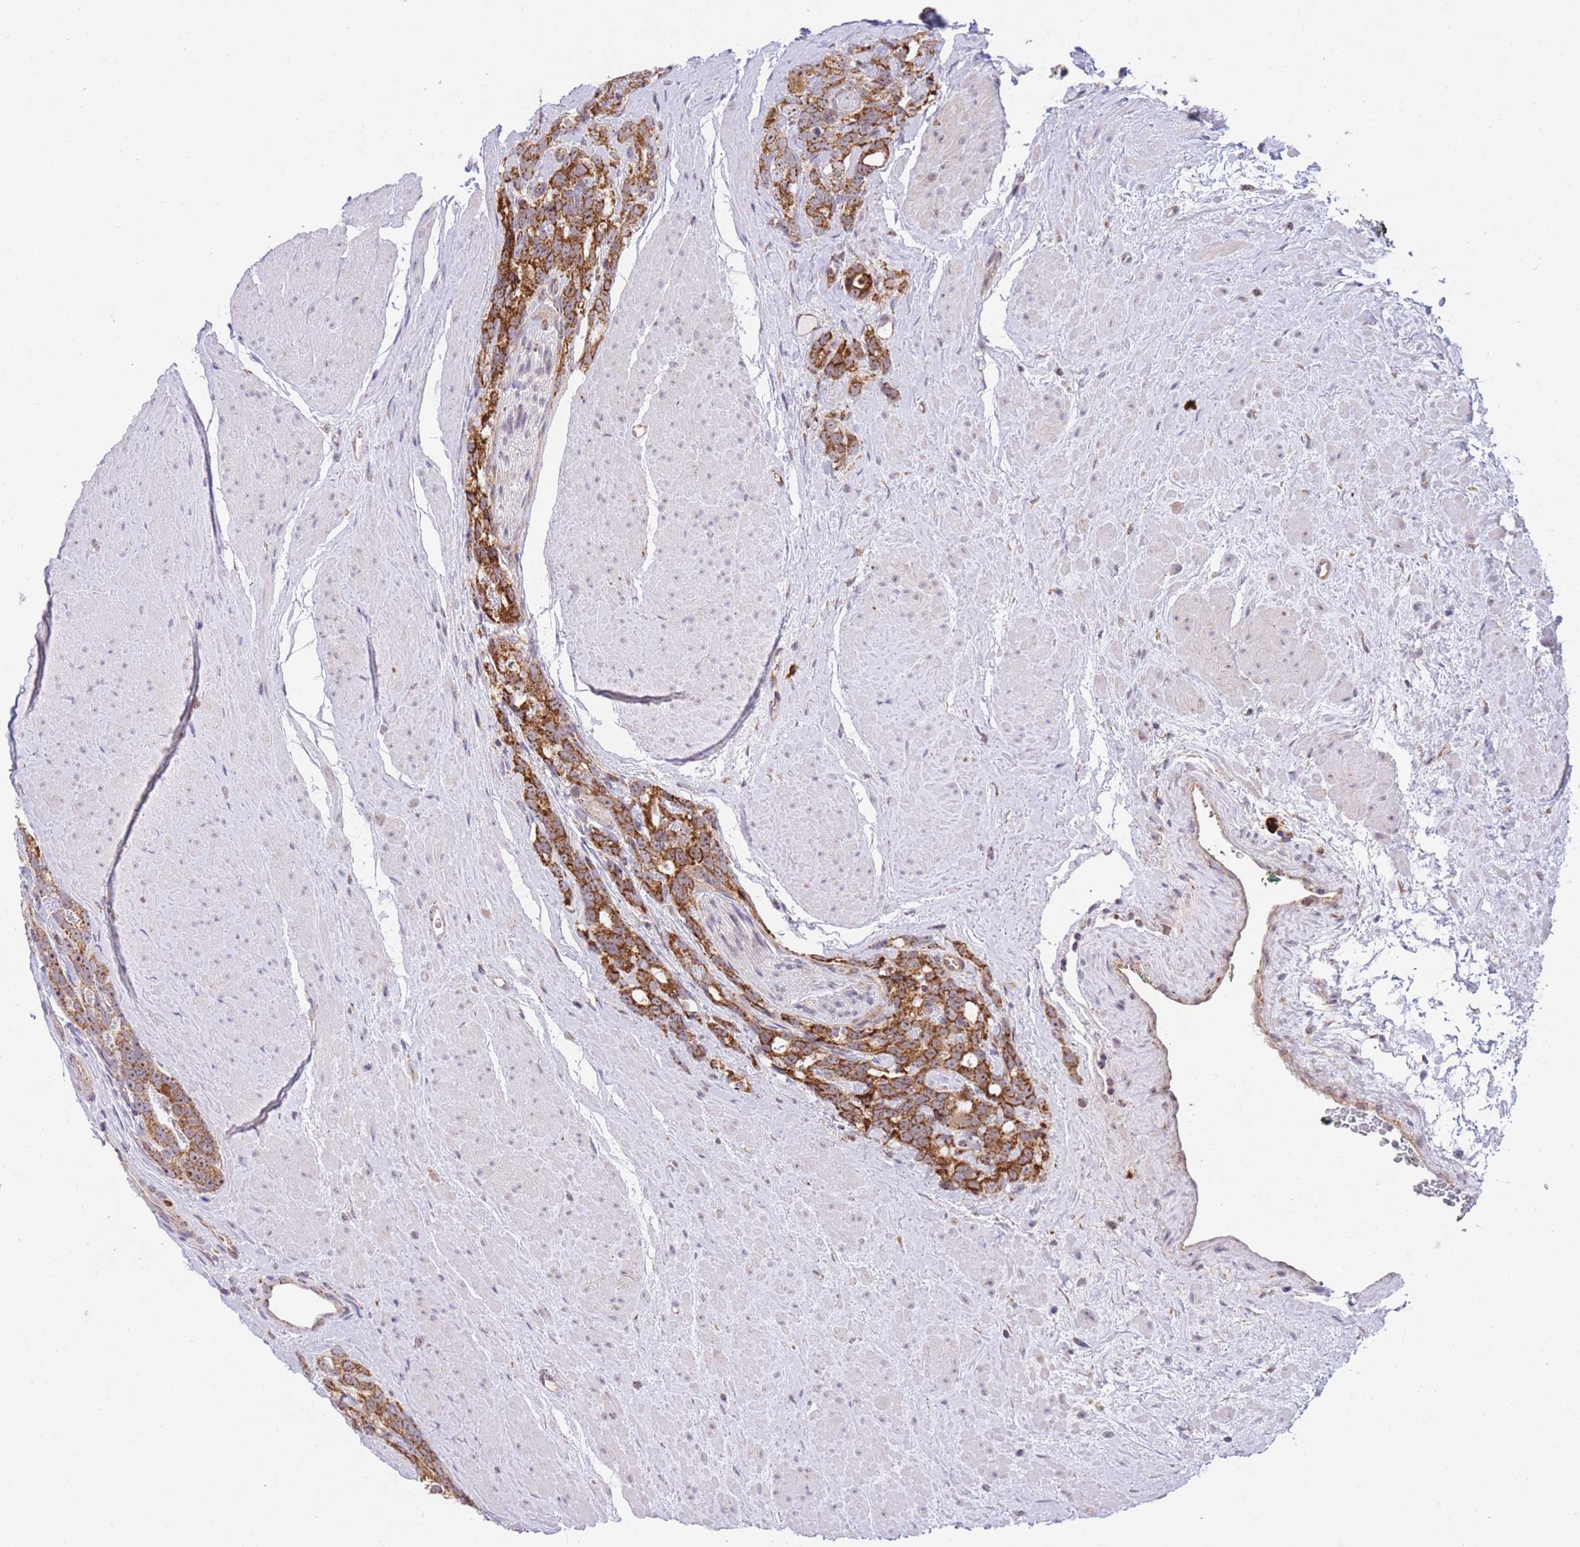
{"staining": {"intensity": "strong", "quantity": ">75%", "location": "cytoplasmic/membranous"}, "tissue": "prostate cancer", "cell_type": "Tumor cells", "image_type": "cancer", "snomed": [{"axis": "morphology", "description": "Adenocarcinoma, High grade"}, {"axis": "topography", "description": "Prostate"}], "caption": "Prostate cancer stained with a brown dye reveals strong cytoplasmic/membranous positive positivity in approximately >75% of tumor cells.", "gene": "EXOSC8", "patient": {"sex": "male", "age": 74}}